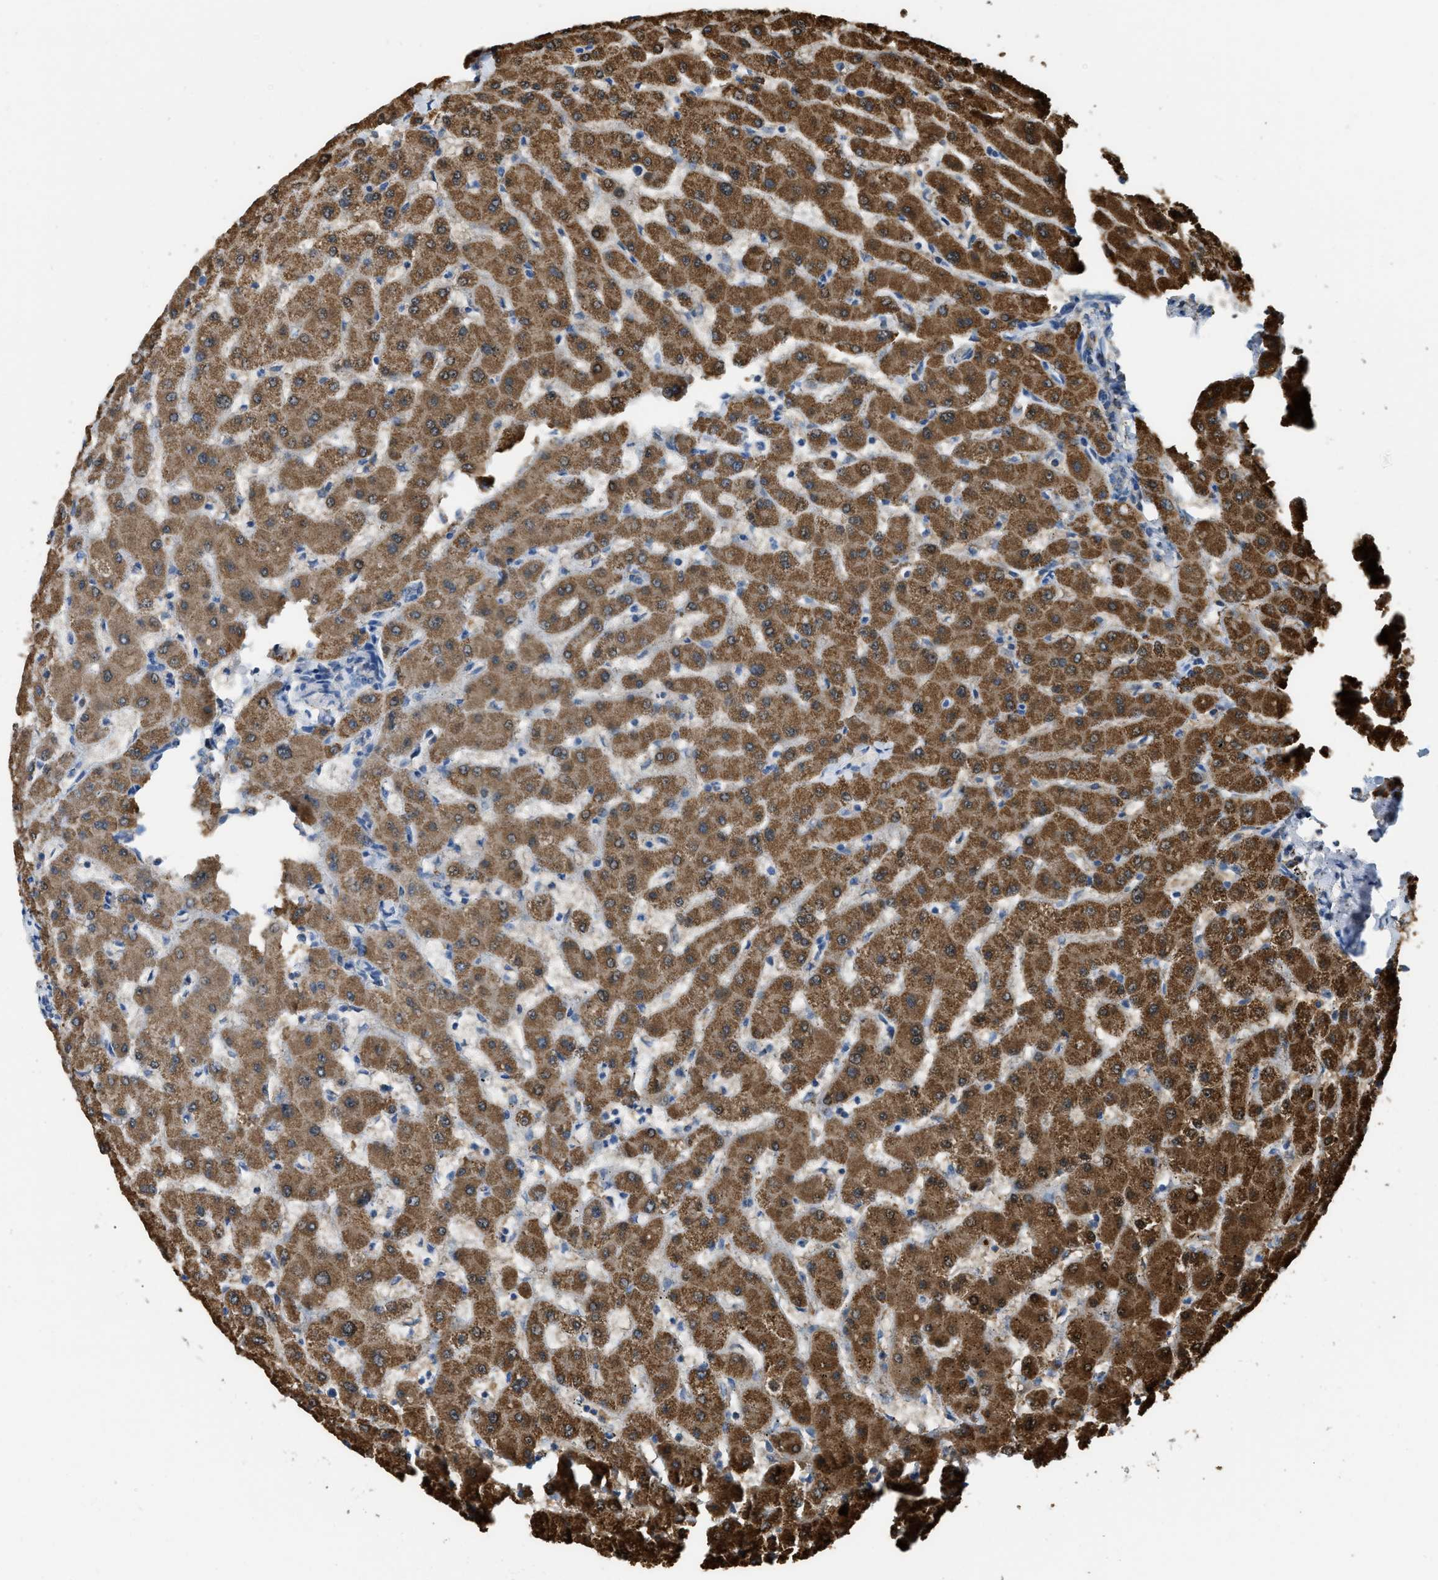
{"staining": {"intensity": "moderate", "quantity": ">75%", "location": "cytoplasmic/membranous"}, "tissue": "liver", "cell_type": "Cholangiocytes", "image_type": "normal", "snomed": [{"axis": "morphology", "description": "Normal tissue, NOS"}, {"axis": "topography", "description": "Liver"}], "caption": "This micrograph demonstrates immunohistochemistry (IHC) staining of normal human liver, with medium moderate cytoplasmic/membranous expression in about >75% of cholangiocytes.", "gene": "ETFB", "patient": {"sex": "female", "age": 63}}